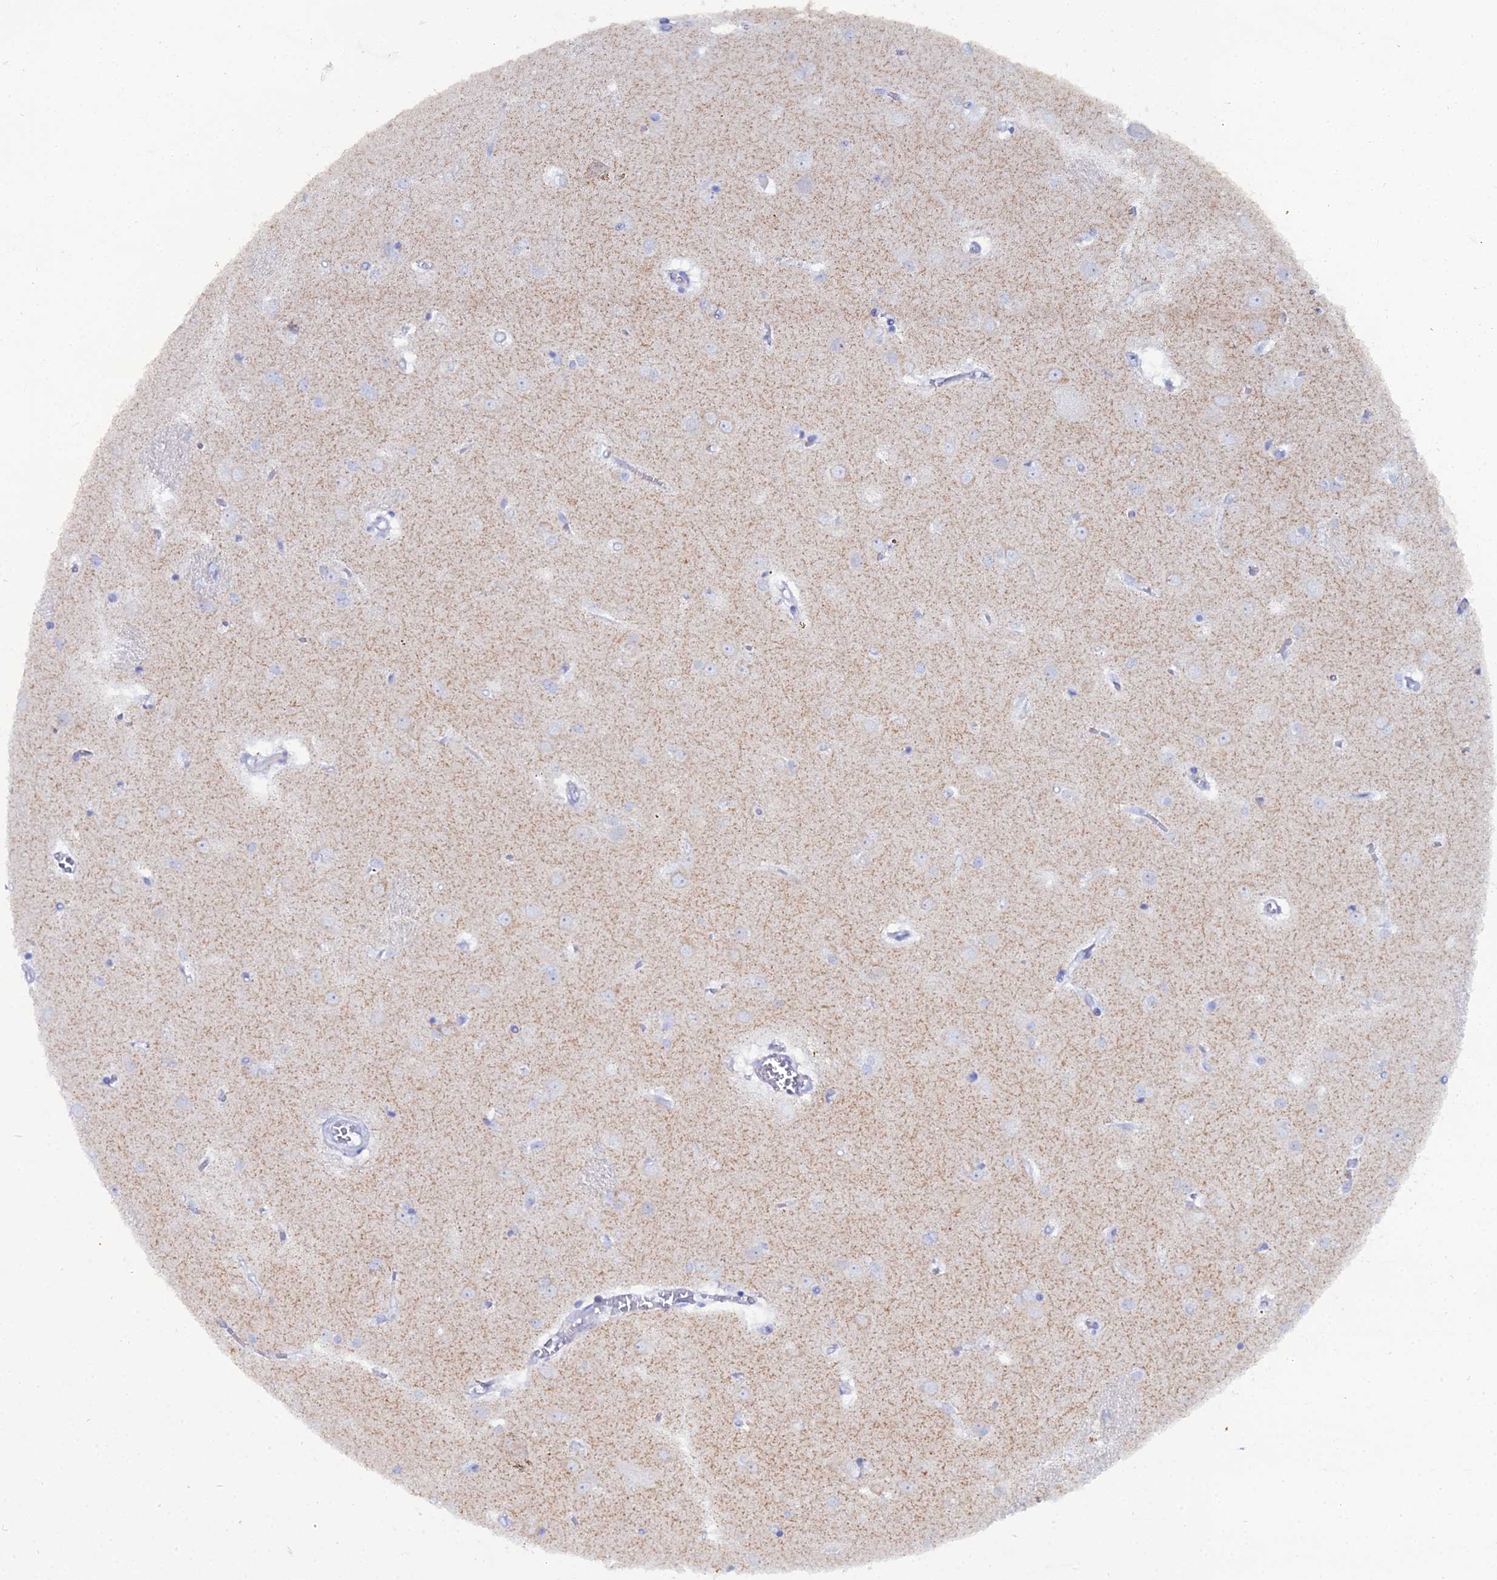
{"staining": {"intensity": "negative", "quantity": "none", "location": "none"}, "tissue": "caudate", "cell_type": "Glial cells", "image_type": "normal", "snomed": [{"axis": "morphology", "description": "Normal tissue, NOS"}, {"axis": "topography", "description": "Lateral ventricle wall"}], "caption": "The IHC histopathology image has no significant staining in glial cells of caudate.", "gene": "DHX34", "patient": {"sex": "male", "age": 37}}